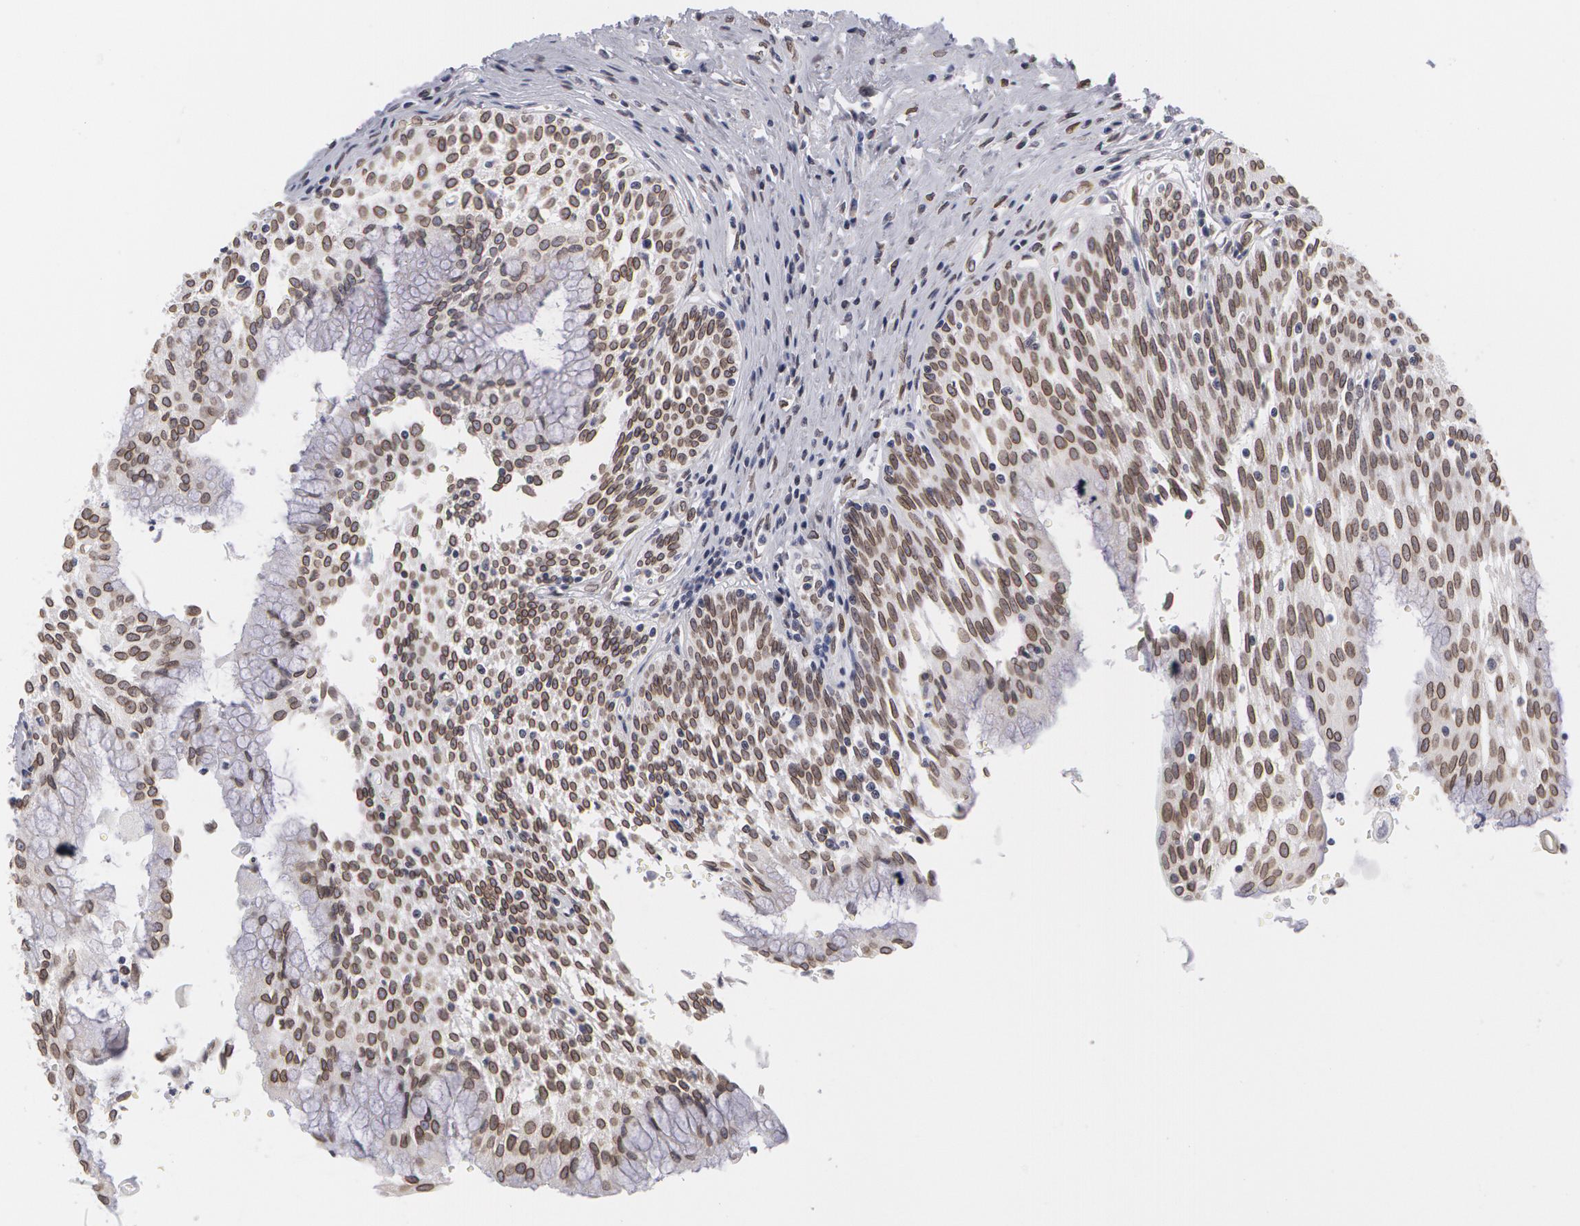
{"staining": {"intensity": "moderate", "quantity": "25%-75%", "location": "nuclear"}, "tissue": "urinary bladder", "cell_type": "Urothelial cells", "image_type": "normal", "snomed": [{"axis": "morphology", "description": "Normal tissue, NOS"}, {"axis": "topography", "description": "Urinary bladder"}], "caption": "DAB immunohistochemical staining of normal urinary bladder demonstrates moderate nuclear protein expression in about 25%-75% of urothelial cells.", "gene": "EMD", "patient": {"sex": "female", "age": 39}}